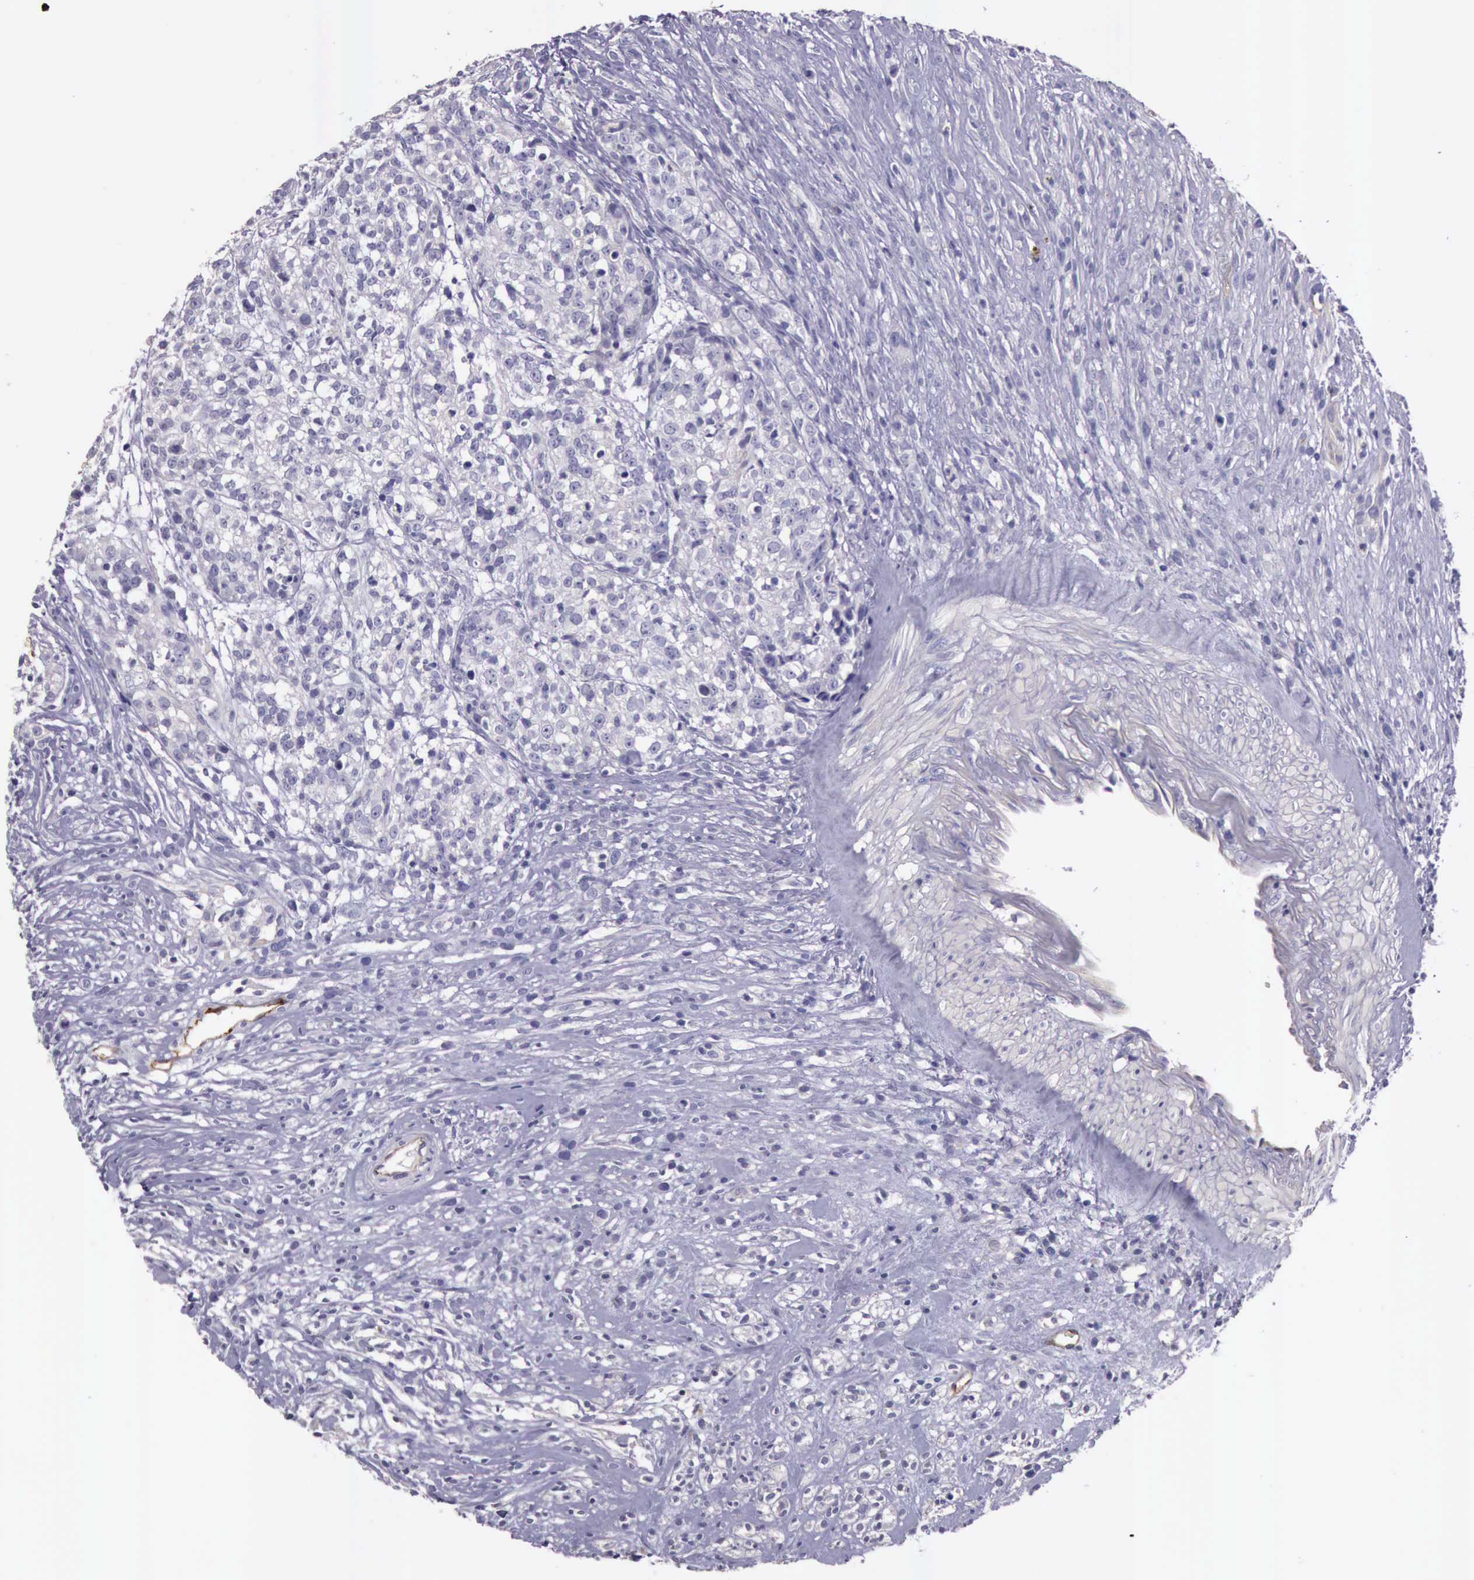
{"staining": {"intensity": "negative", "quantity": "none", "location": "none"}, "tissue": "glioma", "cell_type": "Tumor cells", "image_type": "cancer", "snomed": [{"axis": "morphology", "description": "Glioma, malignant, High grade"}, {"axis": "topography", "description": "Brain"}], "caption": "Glioma was stained to show a protein in brown. There is no significant staining in tumor cells. Brightfield microscopy of immunohistochemistry stained with DAB (brown) and hematoxylin (blue), captured at high magnification.", "gene": "TCEANC", "patient": {"sex": "male", "age": 66}}